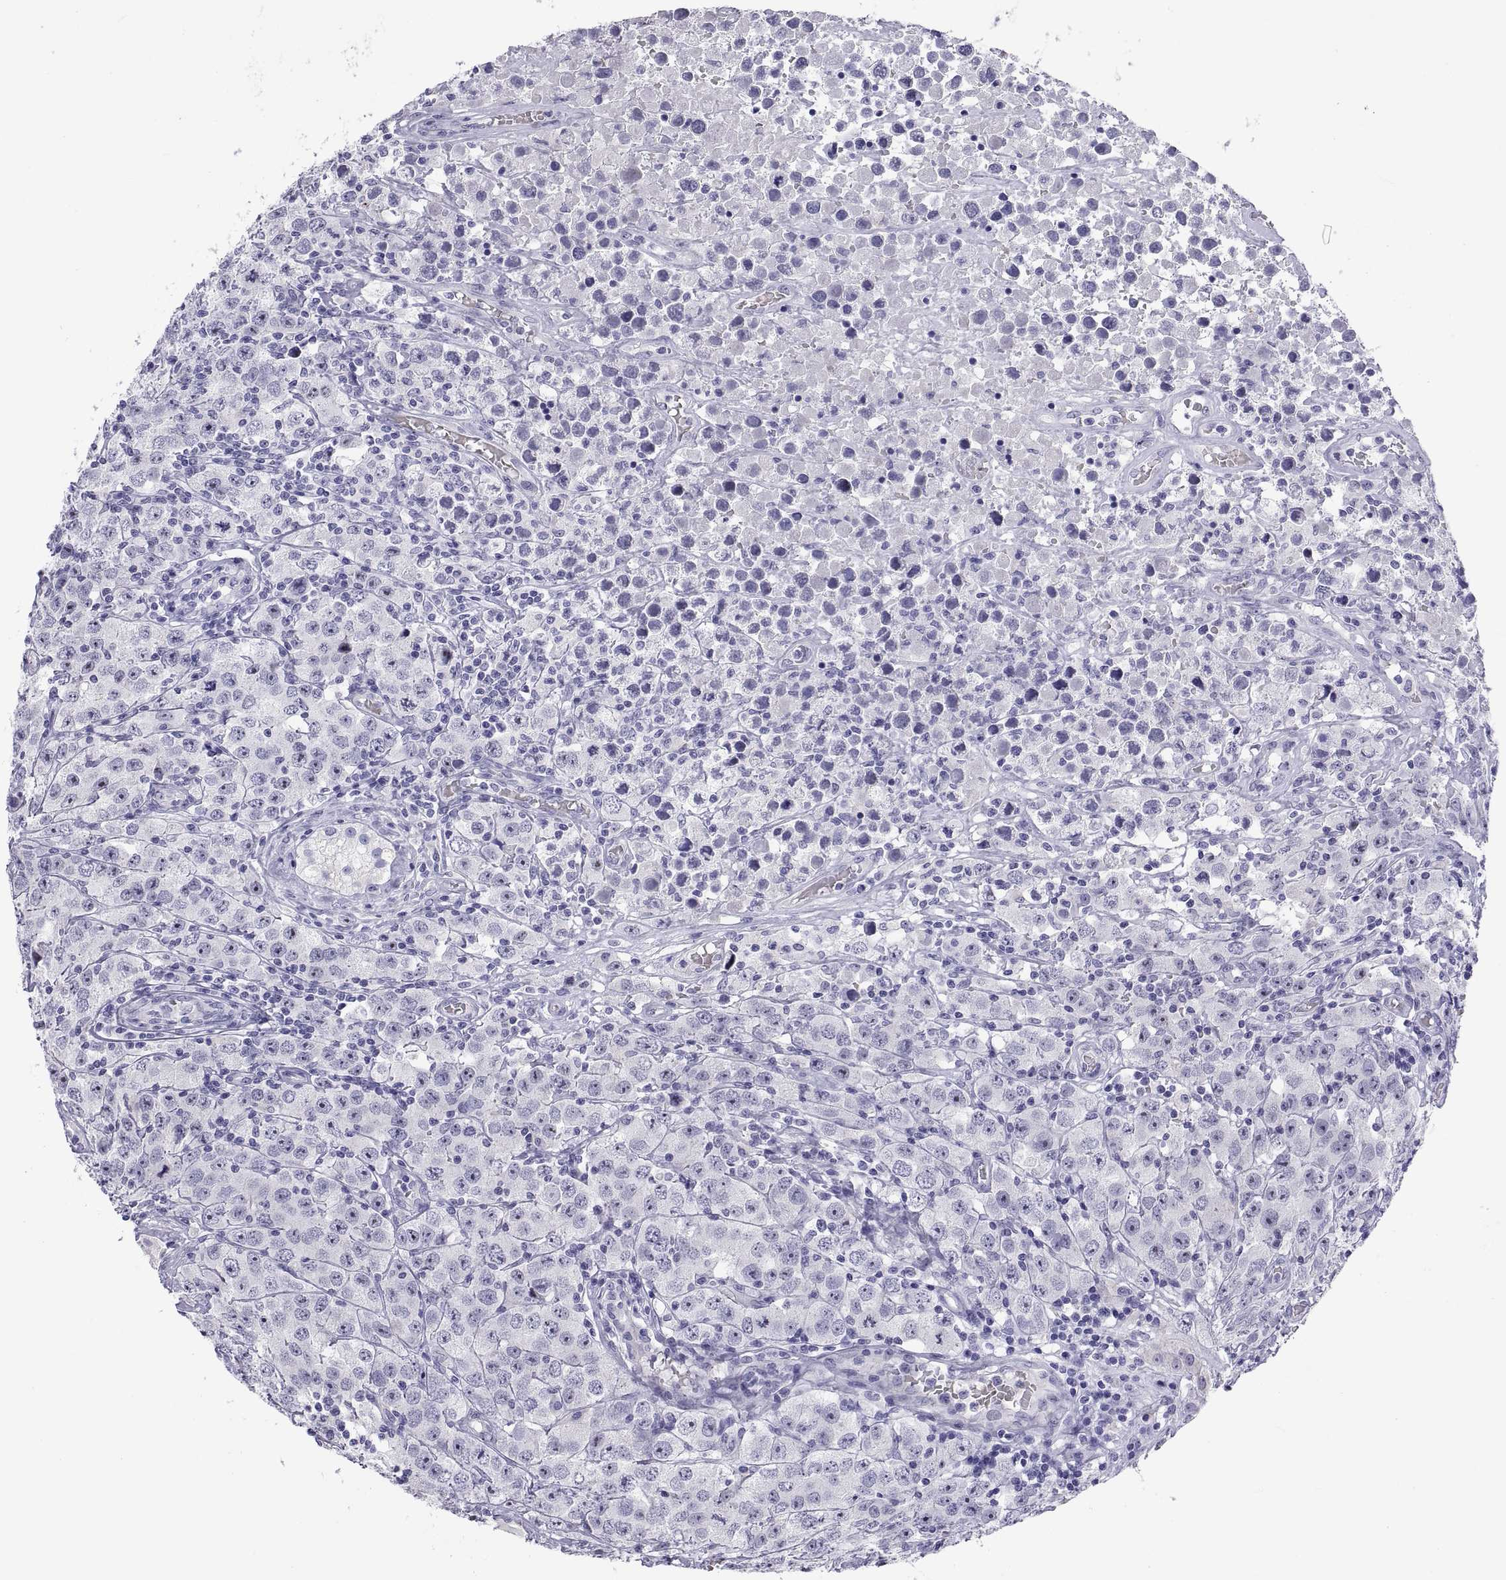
{"staining": {"intensity": "negative", "quantity": "none", "location": "none"}, "tissue": "testis cancer", "cell_type": "Tumor cells", "image_type": "cancer", "snomed": [{"axis": "morphology", "description": "Seminoma, NOS"}, {"axis": "topography", "description": "Testis"}], "caption": "Histopathology image shows no significant protein expression in tumor cells of seminoma (testis).", "gene": "VSX2", "patient": {"sex": "male", "age": 52}}